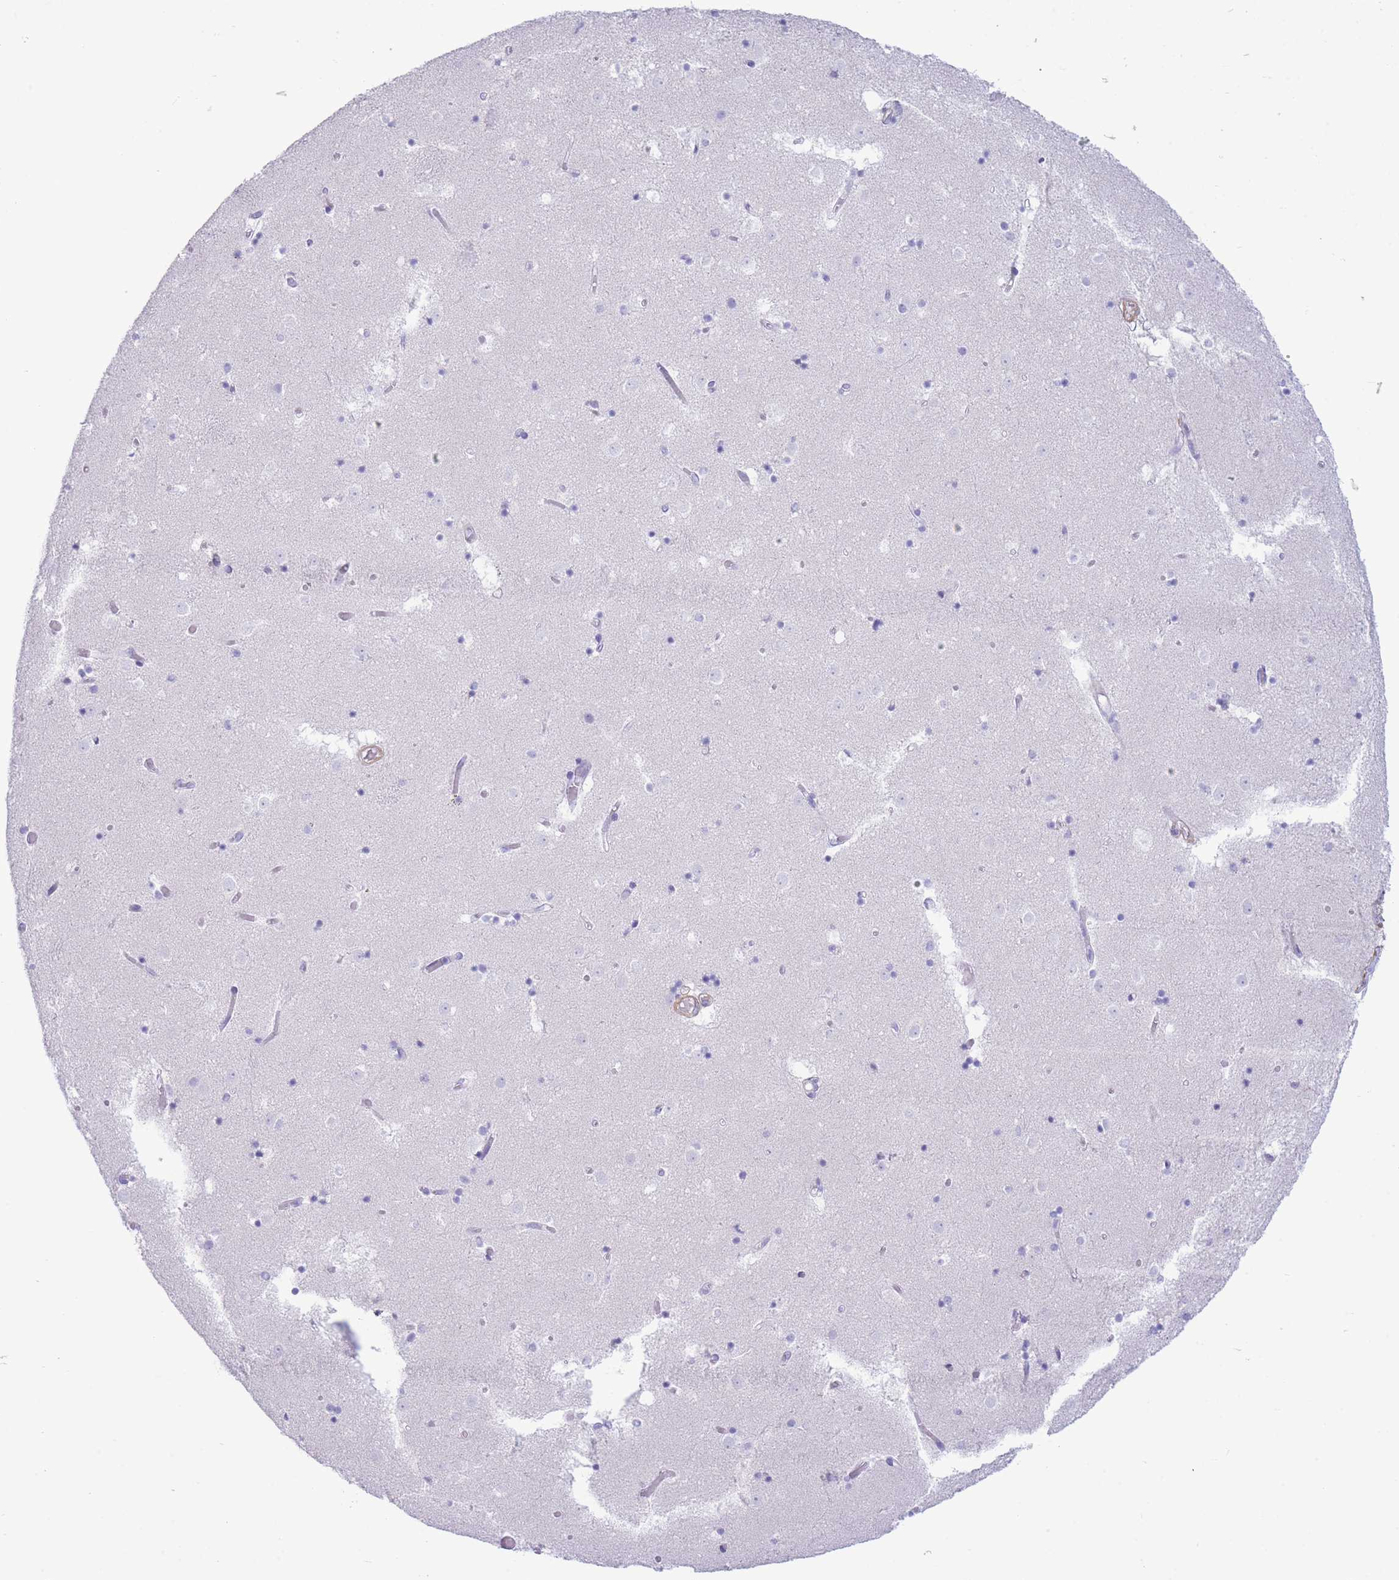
{"staining": {"intensity": "negative", "quantity": "none", "location": "none"}, "tissue": "caudate", "cell_type": "Glial cells", "image_type": "normal", "snomed": [{"axis": "morphology", "description": "Normal tissue, NOS"}, {"axis": "topography", "description": "Lateral ventricle wall"}], "caption": "Glial cells show no significant protein positivity in unremarkable caudate. (DAB (3,3'-diaminobenzidine) immunohistochemistry (IHC), high magnification).", "gene": "VWA8", "patient": {"sex": "female", "age": 52}}